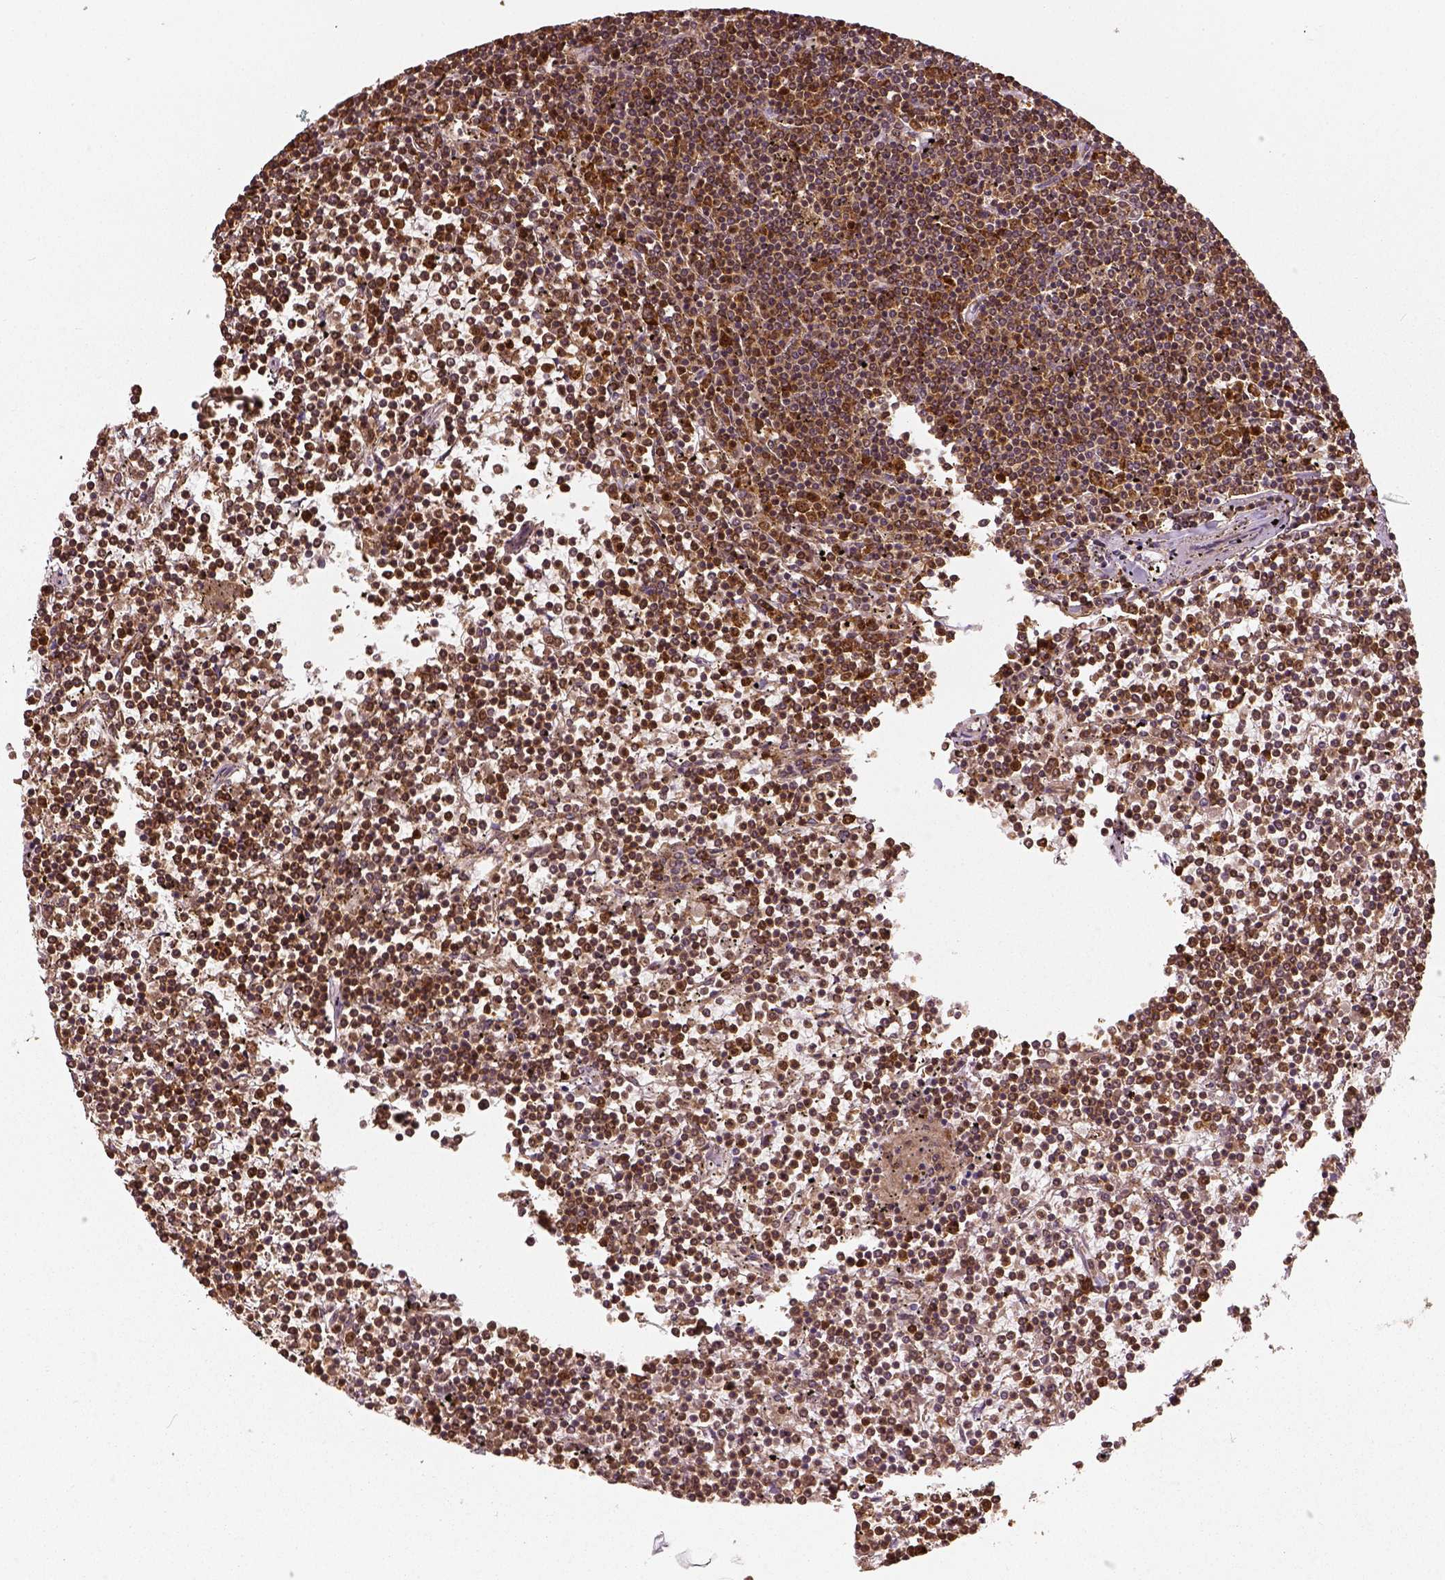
{"staining": {"intensity": "strong", "quantity": ">75%", "location": "cytoplasmic/membranous"}, "tissue": "lymphoma", "cell_type": "Tumor cells", "image_type": "cancer", "snomed": [{"axis": "morphology", "description": "Malignant lymphoma, non-Hodgkin's type, Low grade"}, {"axis": "topography", "description": "Spleen"}], "caption": "The photomicrograph demonstrates staining of low-grade malignant lymphoma, non-Hodgkin's type, revealing strong cytoplasmic/membranous protein expression (brown color) within tumor cells.", "gene": "PGAM5", "patient": {"sex": "female", "age": 19}}